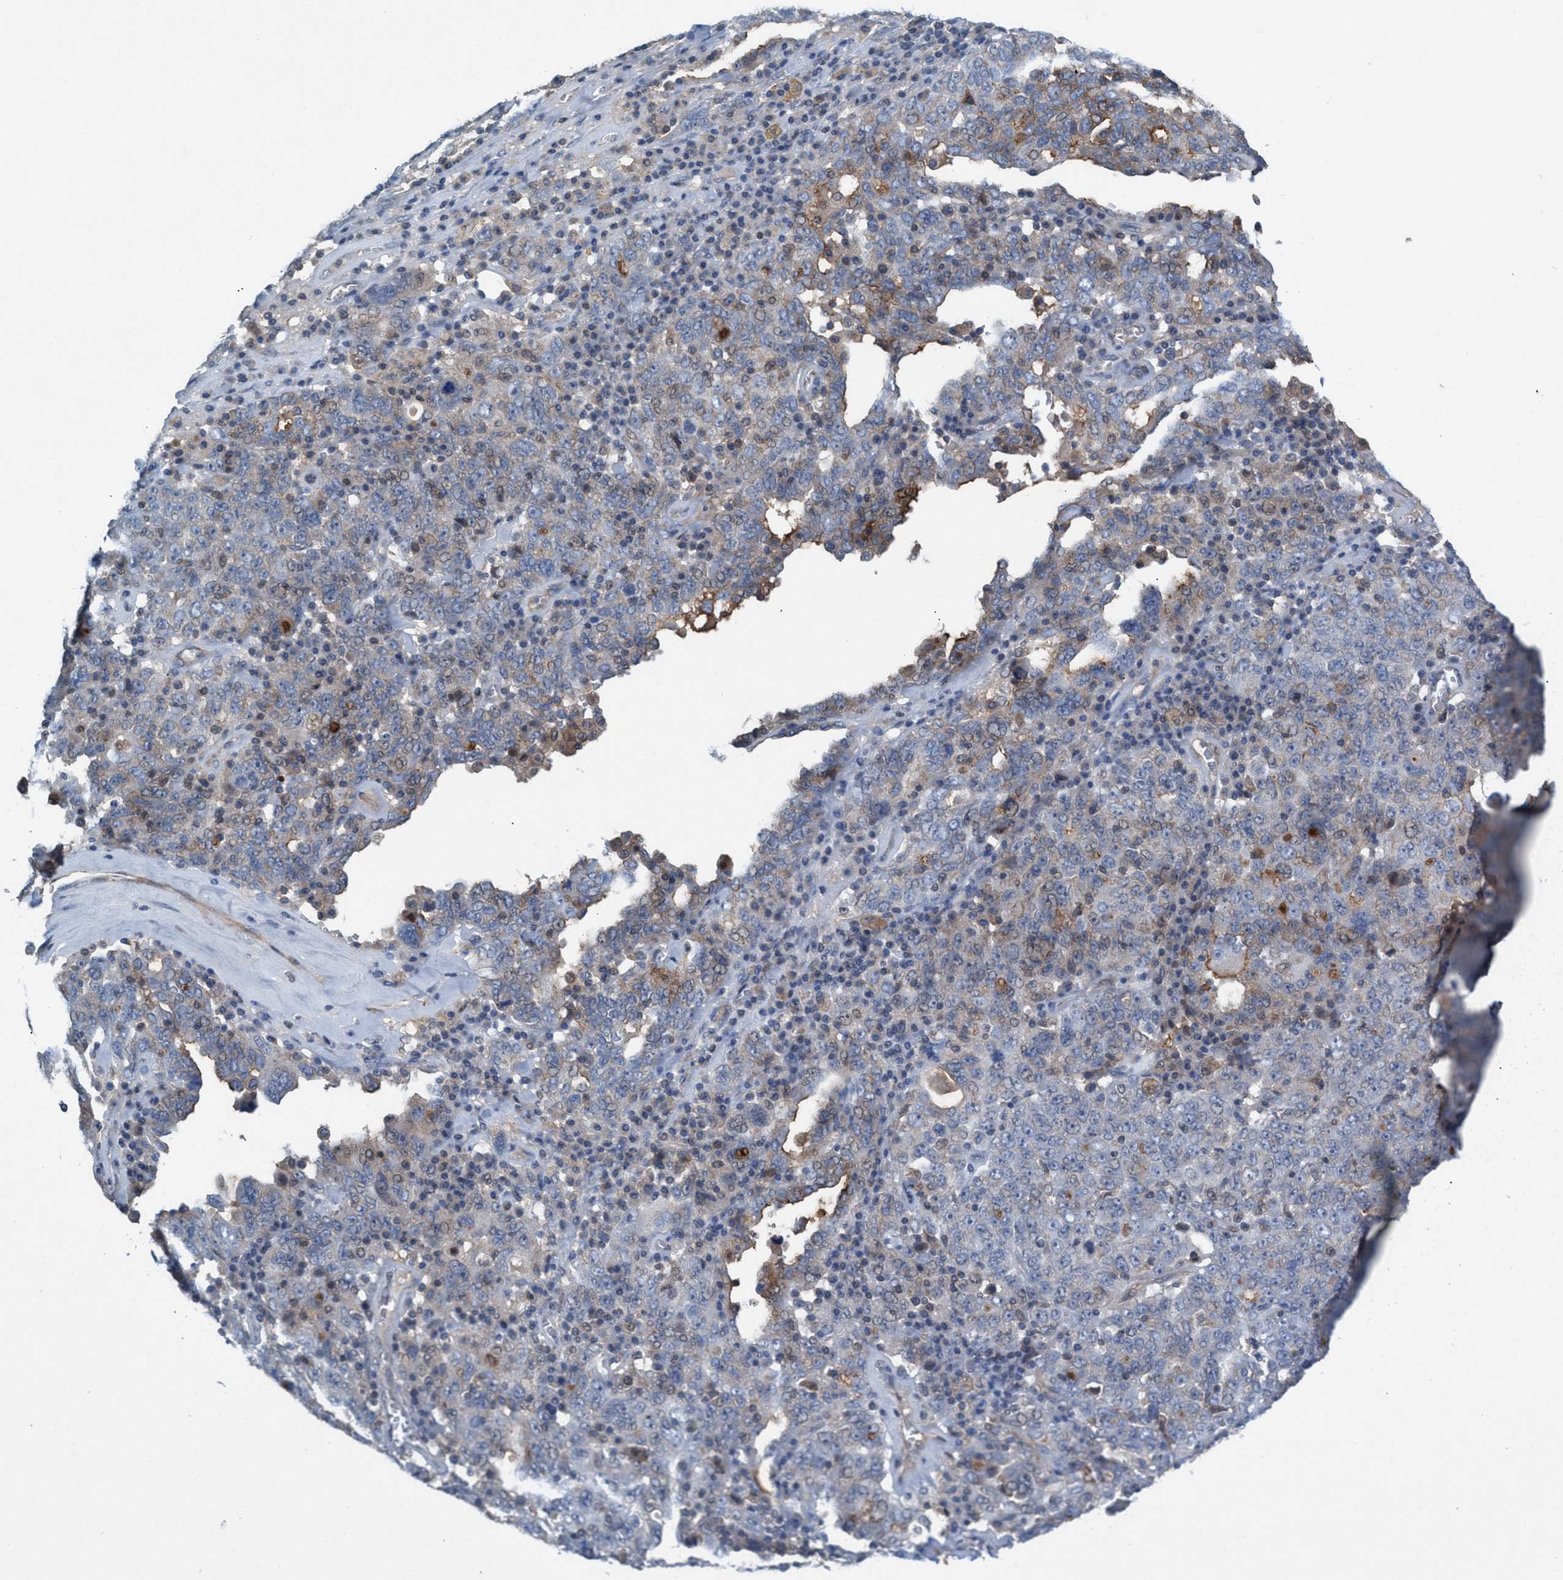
{"staining": {"intensity": "weak", "quantity": "<25%", "location": "cytoplasmic/membranous"}, "tissue": "ovarian cancer", "cell_type": "Tumor cells", "image_type": "cancer", "snomed": [{"axis": "morphology", "description": "Carcinoma, endometroid"}, {"axis": "topography", "description": "Ovary"}], "caption": "This micrograph is of ovarian cancer stained with immunohistochemistry to label a protein in brown with the nuclei are counter-stained blue. There is no positivity in tumor cells.", "gene": "MRM1", "patient": {"sex": "female", "age": 62}}